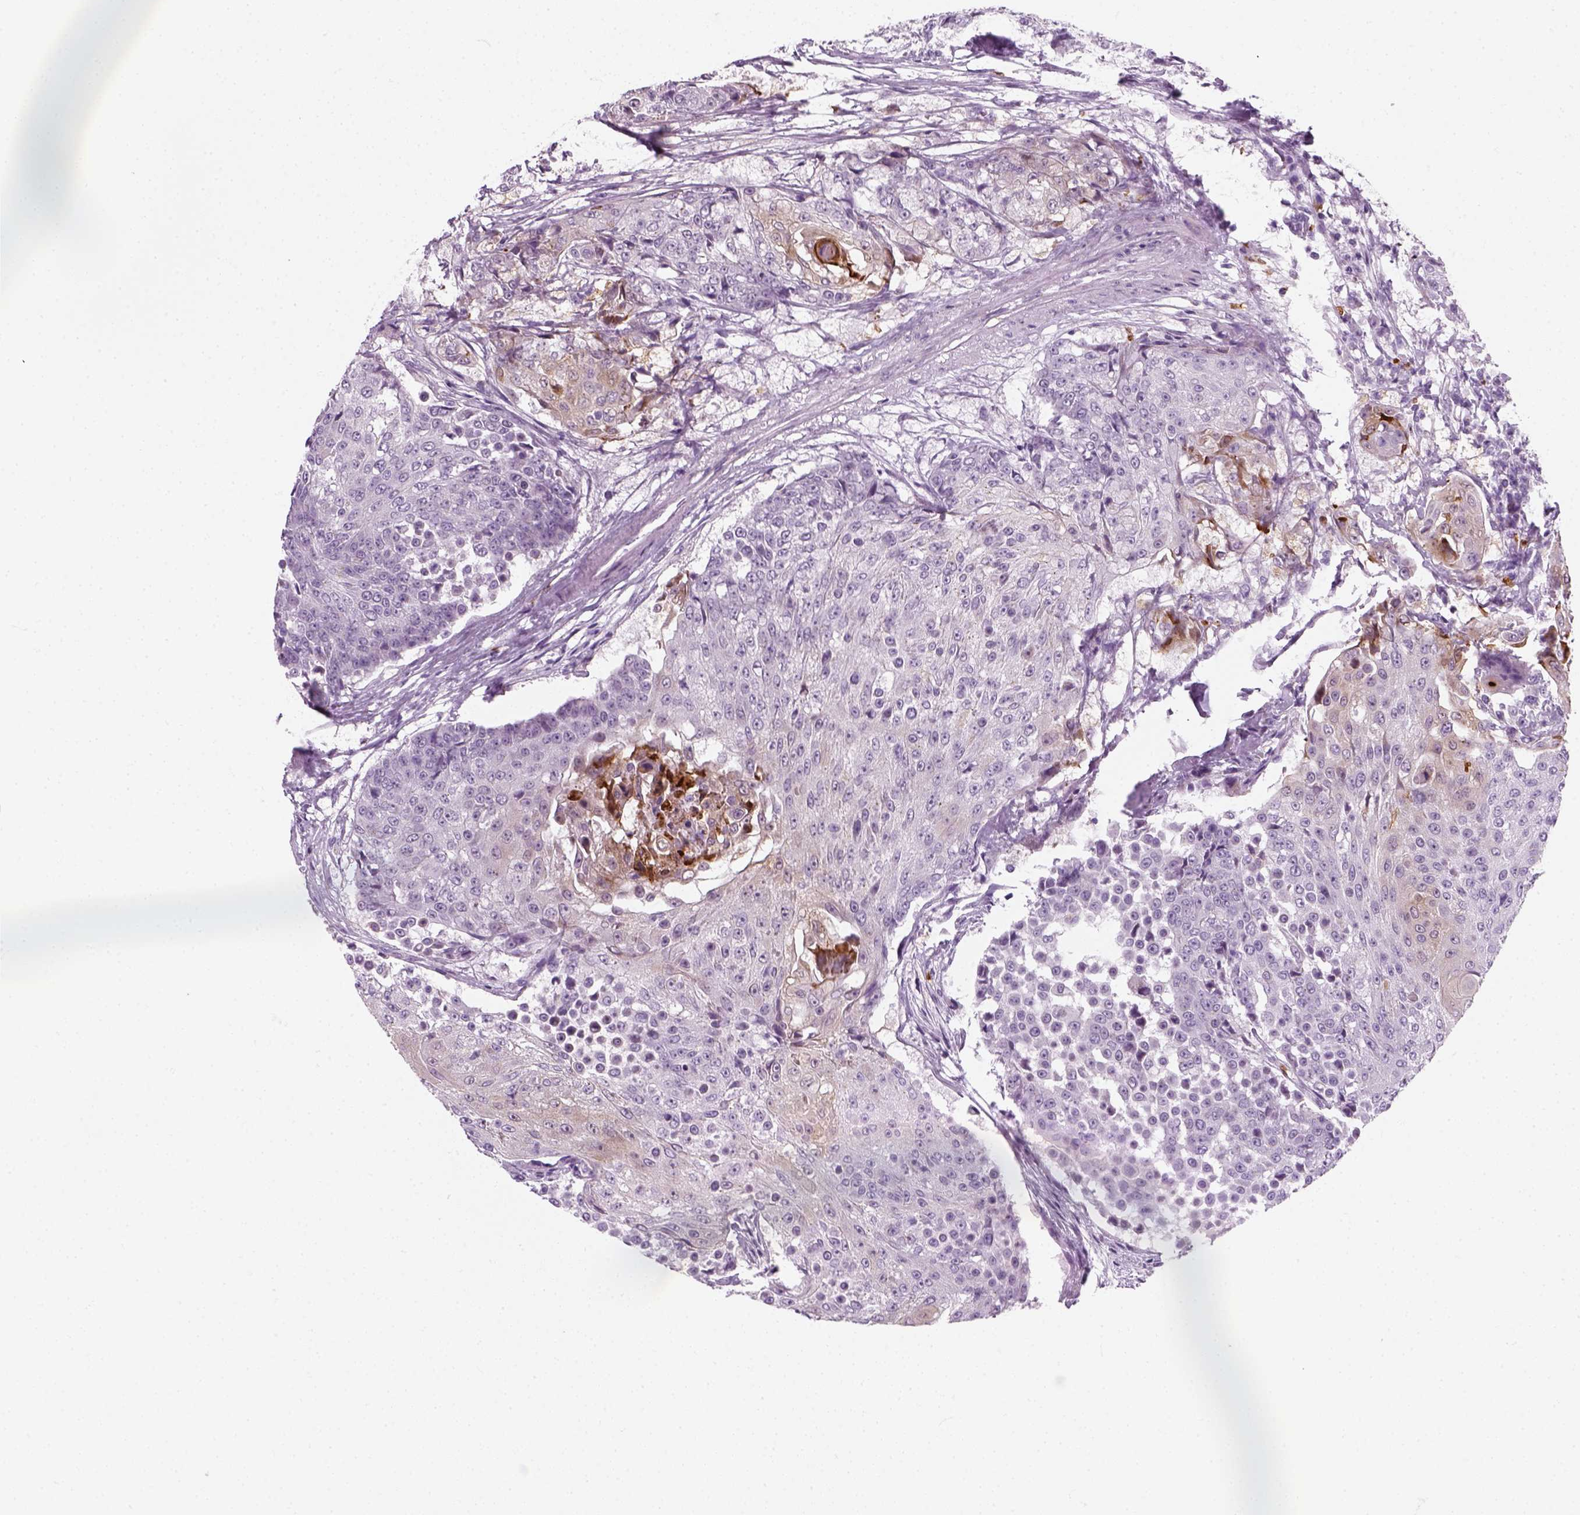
{"staining": {"intensity": "negative", "quantity": "none", "location": "none"}, "tissue": "urothelial cancer", "cell_type": "Tumor cells", "image_type": "cancer", "snomed": [{"axis": "morphology", "description": "Urothelial carcinoma, High grade"}, {"axis": "topography", "description": "Urinary bladder"}], "caption": "There is no significant positivity in tumor cells of urothelial carcinoma (high-grade).", "gene": "IL4", "patient": {"sex": "female", "age": 63}}